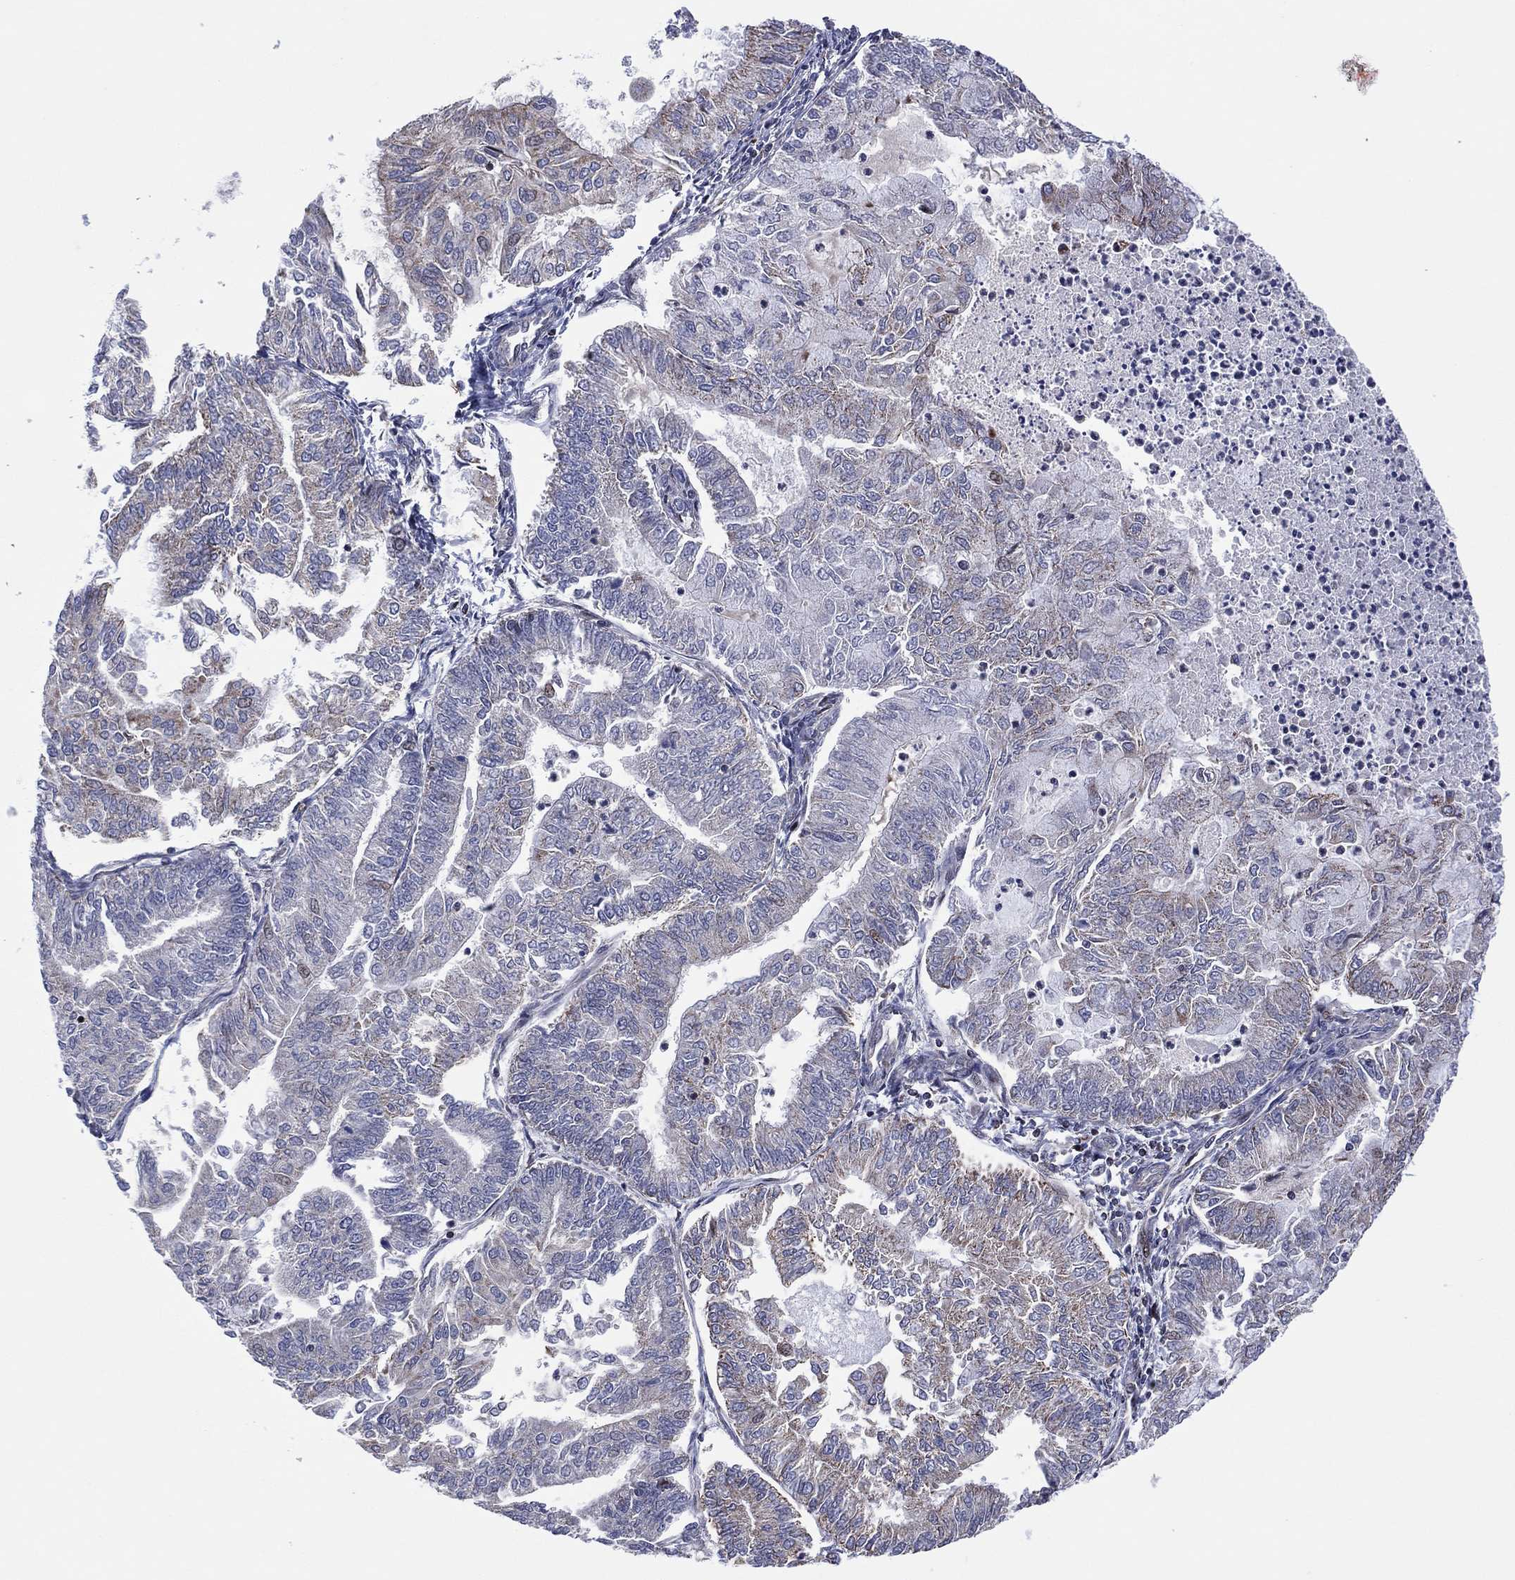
{"staining": {"intensity": "negative", "quantity": "none", "location": "none"}, "tissue": "endometrial cancer", "cell_type": "Tumor cells", "image_type": "cancer", "snomed": [{"axis": "morphology", "description": "Adenocarcinoma, NOS"}, {"axis": "topography", "description": "Endometrium"}], "caption": "This is an immunohistochemistry histopathology image of endometrial cancer. There is no positivity in tumor cells.", "gene": "PIDD1", "patient": {"sex": "female", "age": 59}}